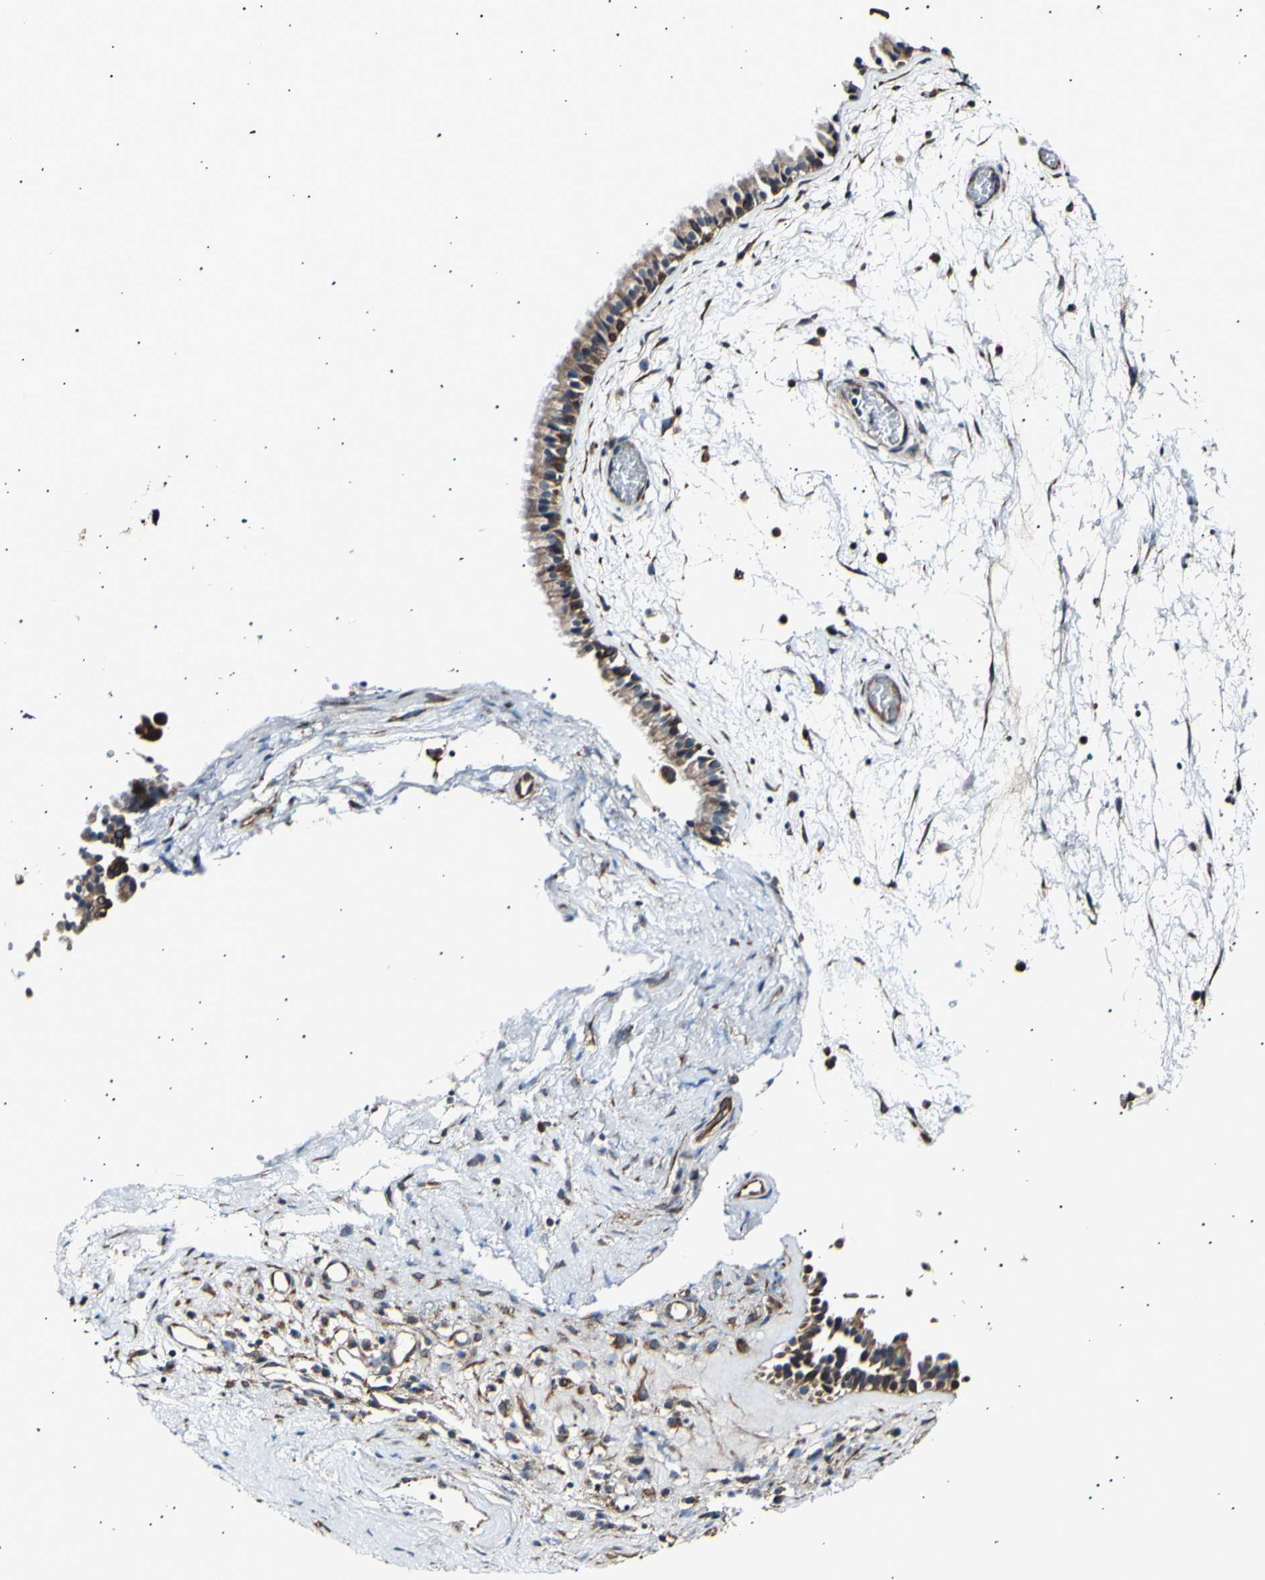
{"staining": {"intensity": "moderate", "quantity": ">75%", "location": "cytoplasmic/membranous"}, "tissue": "nasopharynx", "cell_type": "Respiratory epithelial cells", "image_type": "normal", "snomed": [{"axis": "morphology", "description": "Normal tissue, NOS"}, {"axis": "morphology", "description": "Inflammation, NOS"}, {"axis": "topography", "description": "Nasopharynx"}], "caption": "The histopathology image exhibits immunohistochemical staining of normal nasopharynx. There is moderate cytoplasmic/membranous positivity is identified in about >75% of respiratory epithelial cells.", "gene": "ITGA6", "patient": {"sex": "male", "age": 48}}